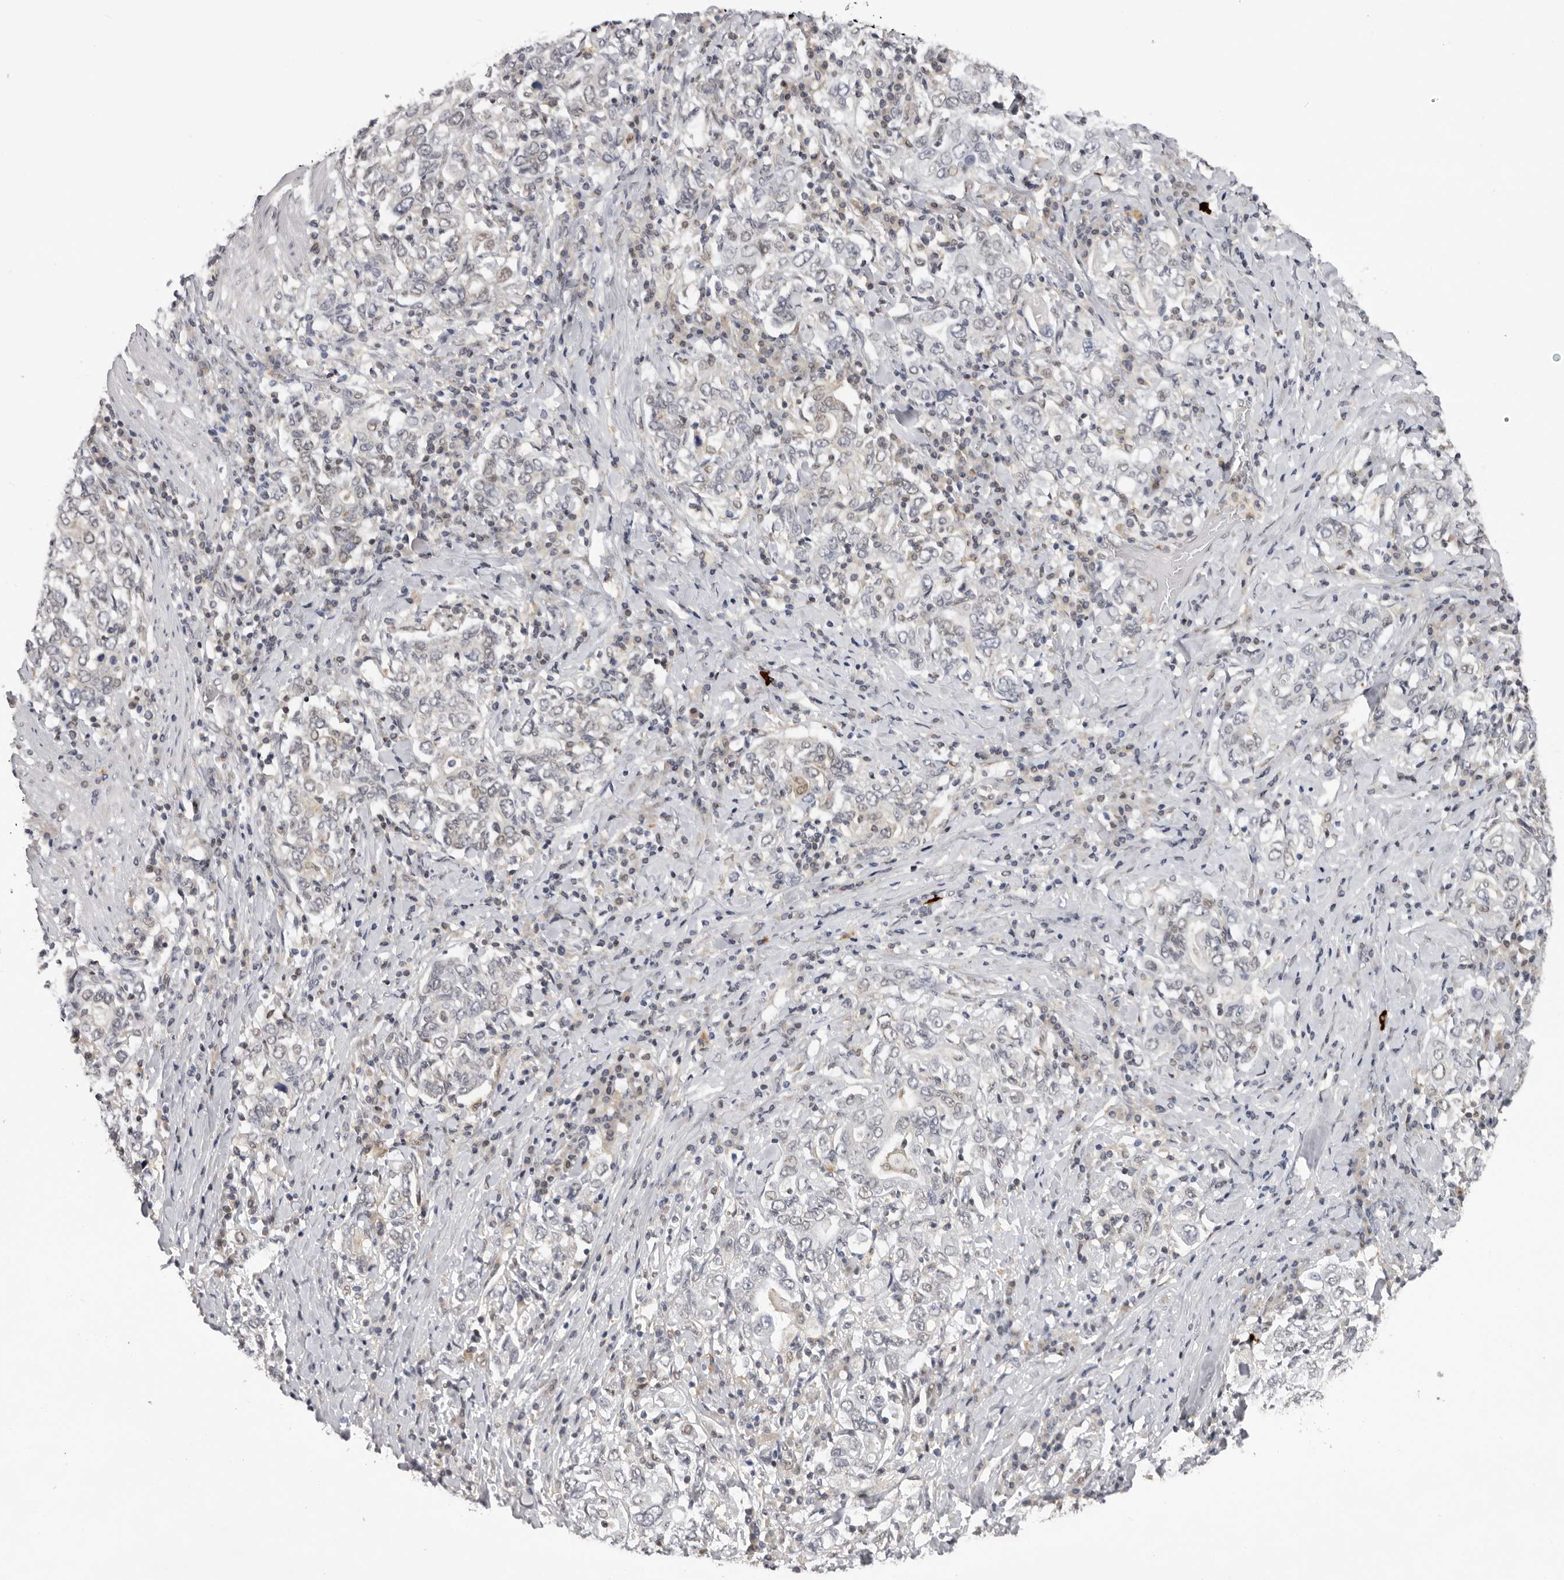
{"staining": {"intensity": "negative", "quantity": "none", "location": "none"}, "tissue": "stomach cancer", "cell_type": "Tumor cells", "image_type": "cancer", "snomed": [{"axis": "morphology", "description": "Adenocarcinoma, NOS"}, {"axis": "topography", "description": "Stomach, upper"}], "caption": "DAB (3,3'-diaminobenzidine) immunohistochemical staining of human stomach adenocarcinoma displays no significant positivity in tumor cells.", "gene": "KIF2B", "patient": {"sex": "male", "age": 62}}